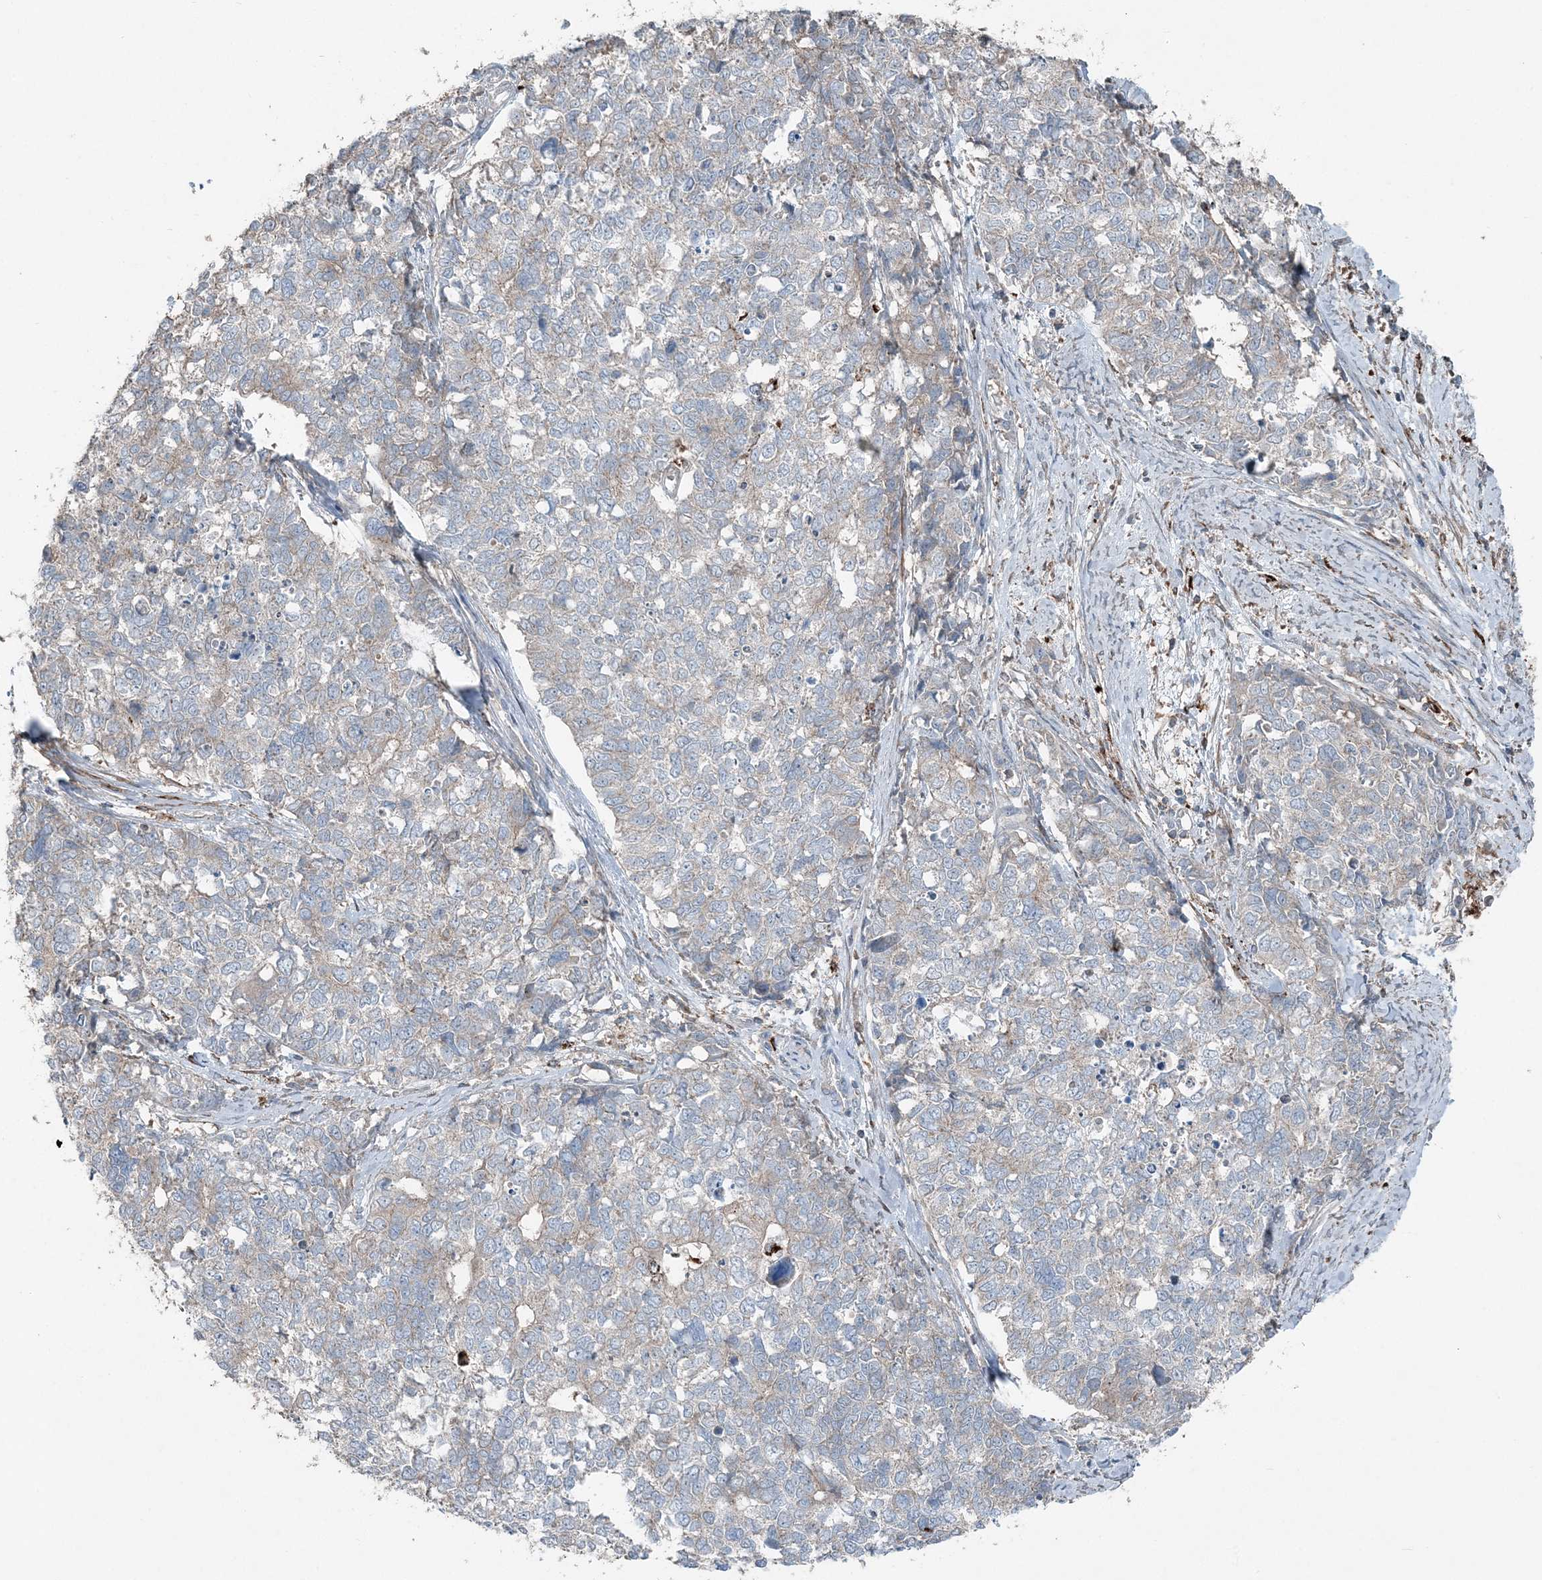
{"staining": {"intensity": "negative", "quantity": "none", "location": "none"}, "tissue": "cervical cancer", "cell_type": "Tumor cells", "image_type": "cancer", "snomed": [{"axis": "morphology", "description": "Squamous cell carcinoma, NOS"}, {"axis": "topography", "description": "Cervix"}], "caption": "Tumor cells show no significant protein expression in cervical cancer (squamous cell carcinoma).", "gene": "KY", "patient": {"sex": "female", "age": 63}}